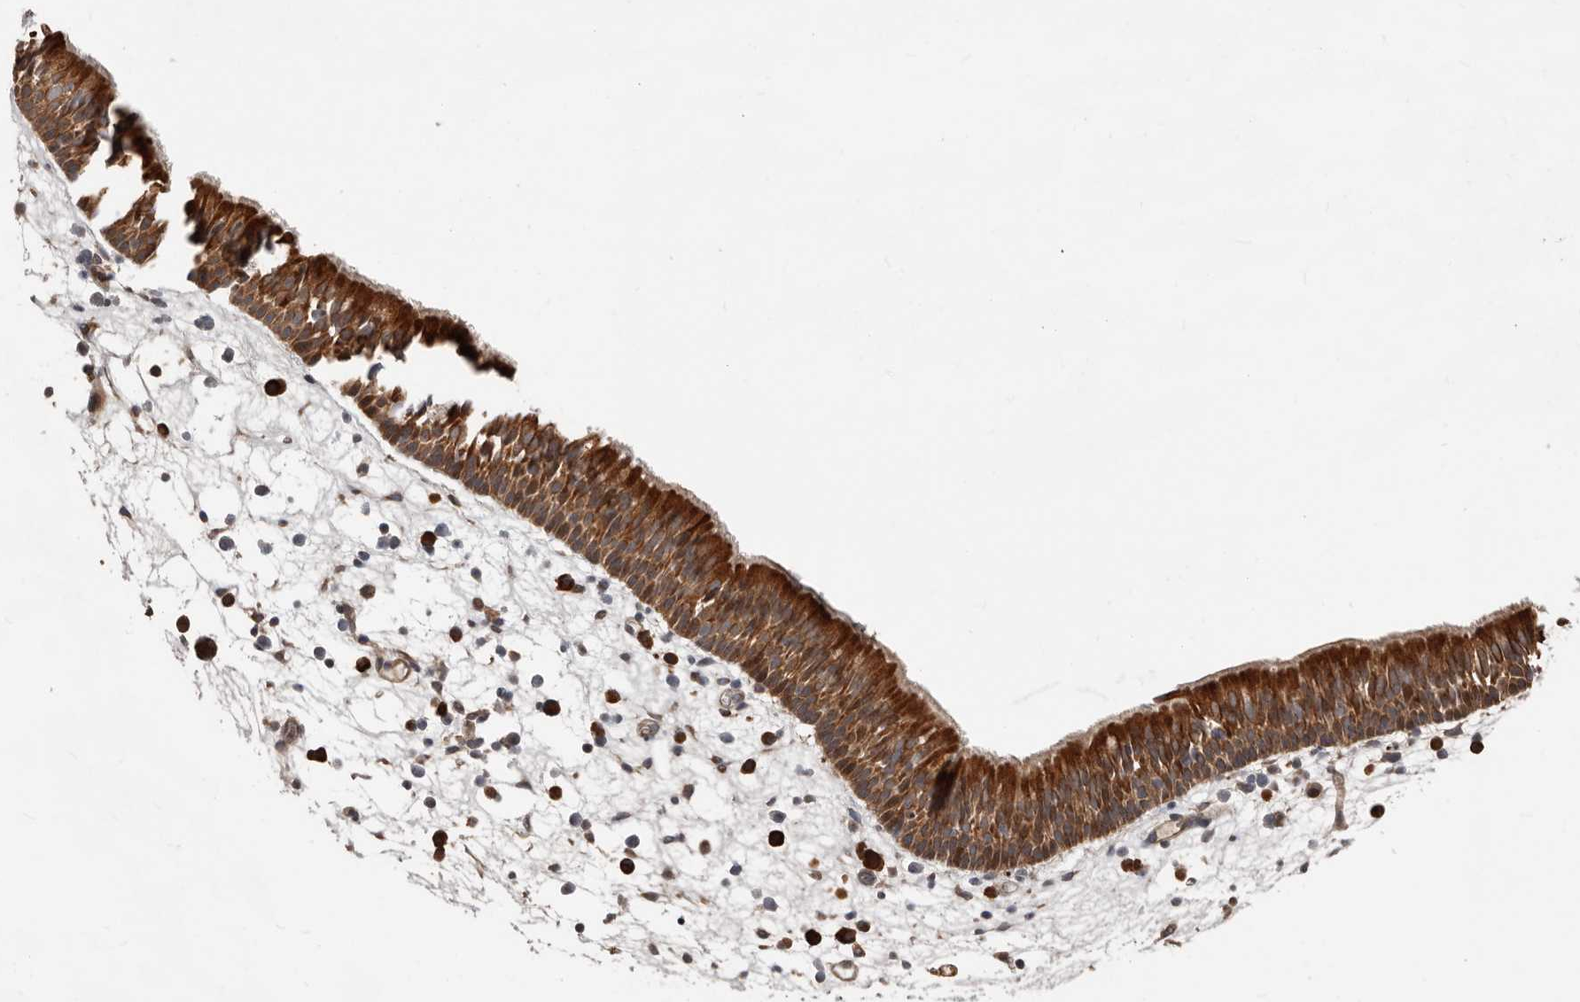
{"staining": {"intensity": "strong", "quantity": ">75%", "location": "cytoplasmic/membranous"}, "tissue": "nasopharynx", "cell_type": "Respiratory epithelial cells", "image_type": "normal", "snomed": [{"axis": "morphology", "description": "Normal tissue, NOS"}, {"axis": "morphology", "description": "Inflammation, NOS"}, {"axis": "morphology", "description": "Malignant melanoma, Metastatic site"}, {"axis": "topography", "description": "Nasopharynx"}], "caption": "Respiratory epithelial cells exhibit high levels of strong cytoplasmic/membranous positivity in about >75% of cells in normal human nasopharynx.", "gene": "SMYD4", "patient": {"sex": "male", "age": 70}}